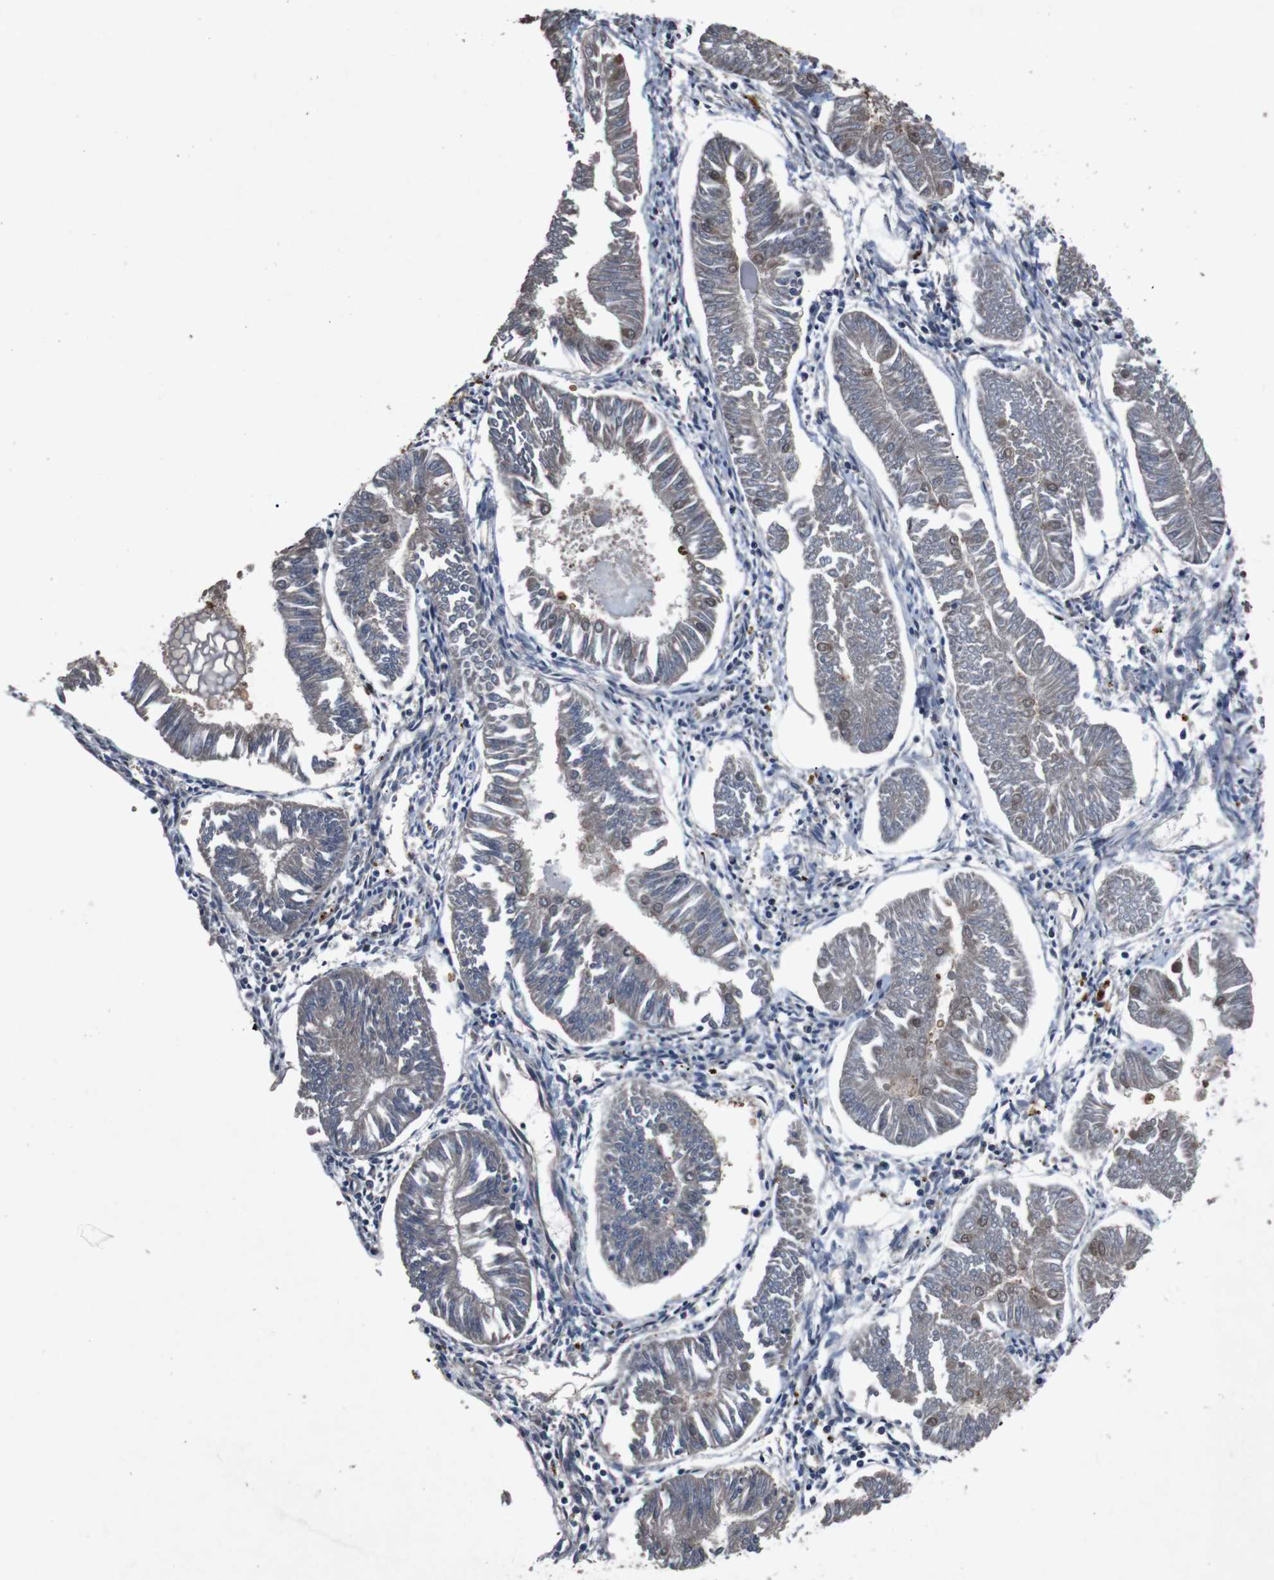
{"staining": {"intensity": "weak", "quantity": "<25%", "location": "cytoplasmic/membranous,nuclear"}, "tissue": "endometrial cancer", "cell_type": "Tumor cells", "image_type": "cancer", "snomed": [{"axis": "morphology", "description": "Adenocarcinoma, NOS"}, {"axis": "topography", "description": "Endometrium"}], "caption": "DAB immunohistochemical staining of human adenocarcinoma (endometrial) exhibits no significant staining in tumor cells.", "gene": "SOCS1", "patient": {"sex": "female", "age": 53}}